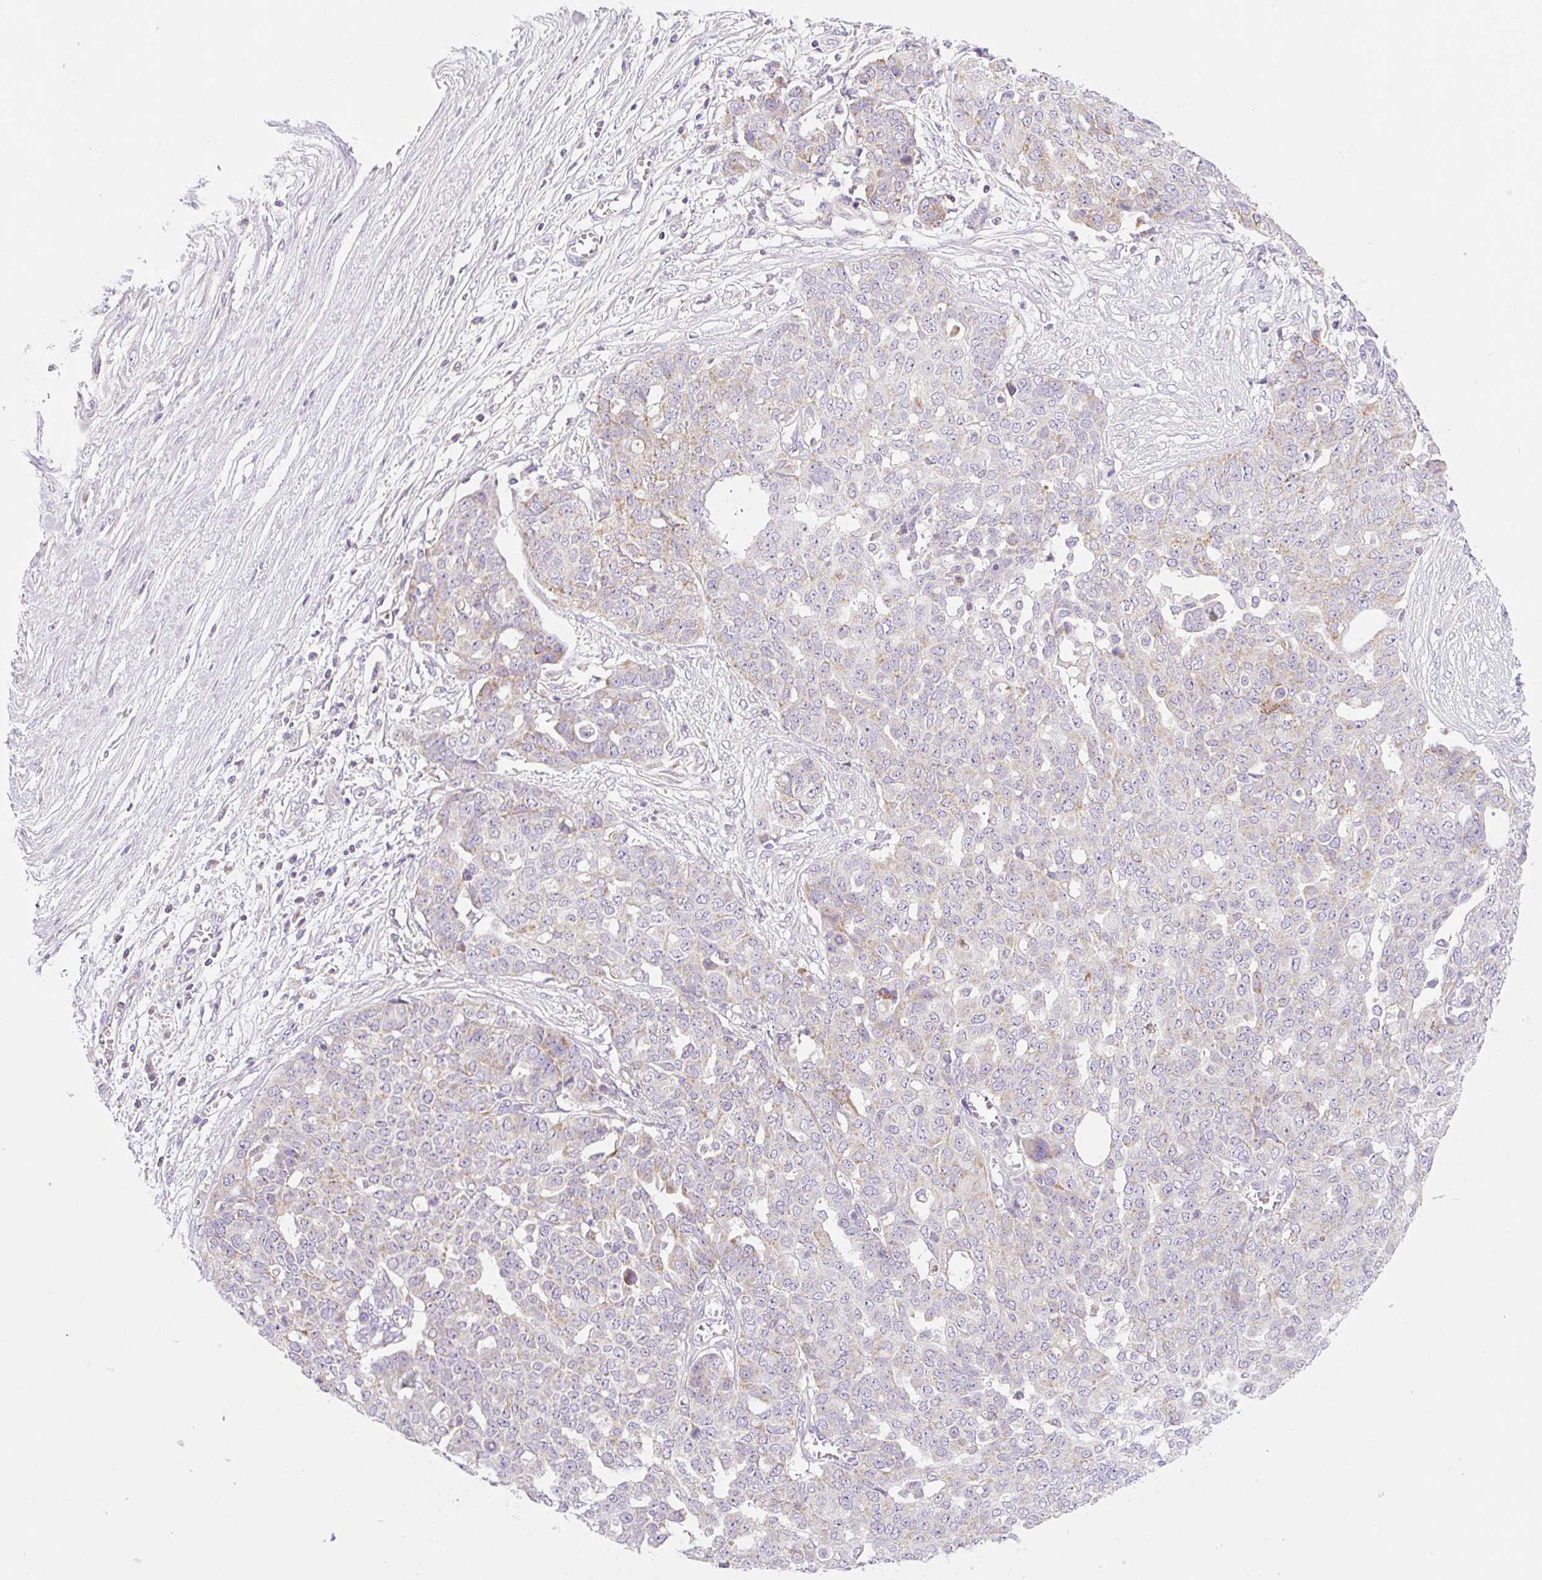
{"staining": {"intensity": "weak", "quantity": "<25%", "location": "cytoplasmic/membranous"}, "tissue": "ovarian cancer", "cell_type": "Tumor cells", "image_type": "cancer", "snomed": [{"axis": "morphology", "description": "Cystadenocarcinoma, serous, NOS"}, {"axis": "topography", "description": "Soft tissue"}, {"axis": "topography", "description": "Ovary"}], "caption": "Immunohistochemistry micrograph of ovarian cancer (serous cystadenocarcinoma) stained for a protein (brown), which demonstrates no positivity in tumor cells.", "gene": "FOCAD", "patient": {"sex": "female", "age": 57}}